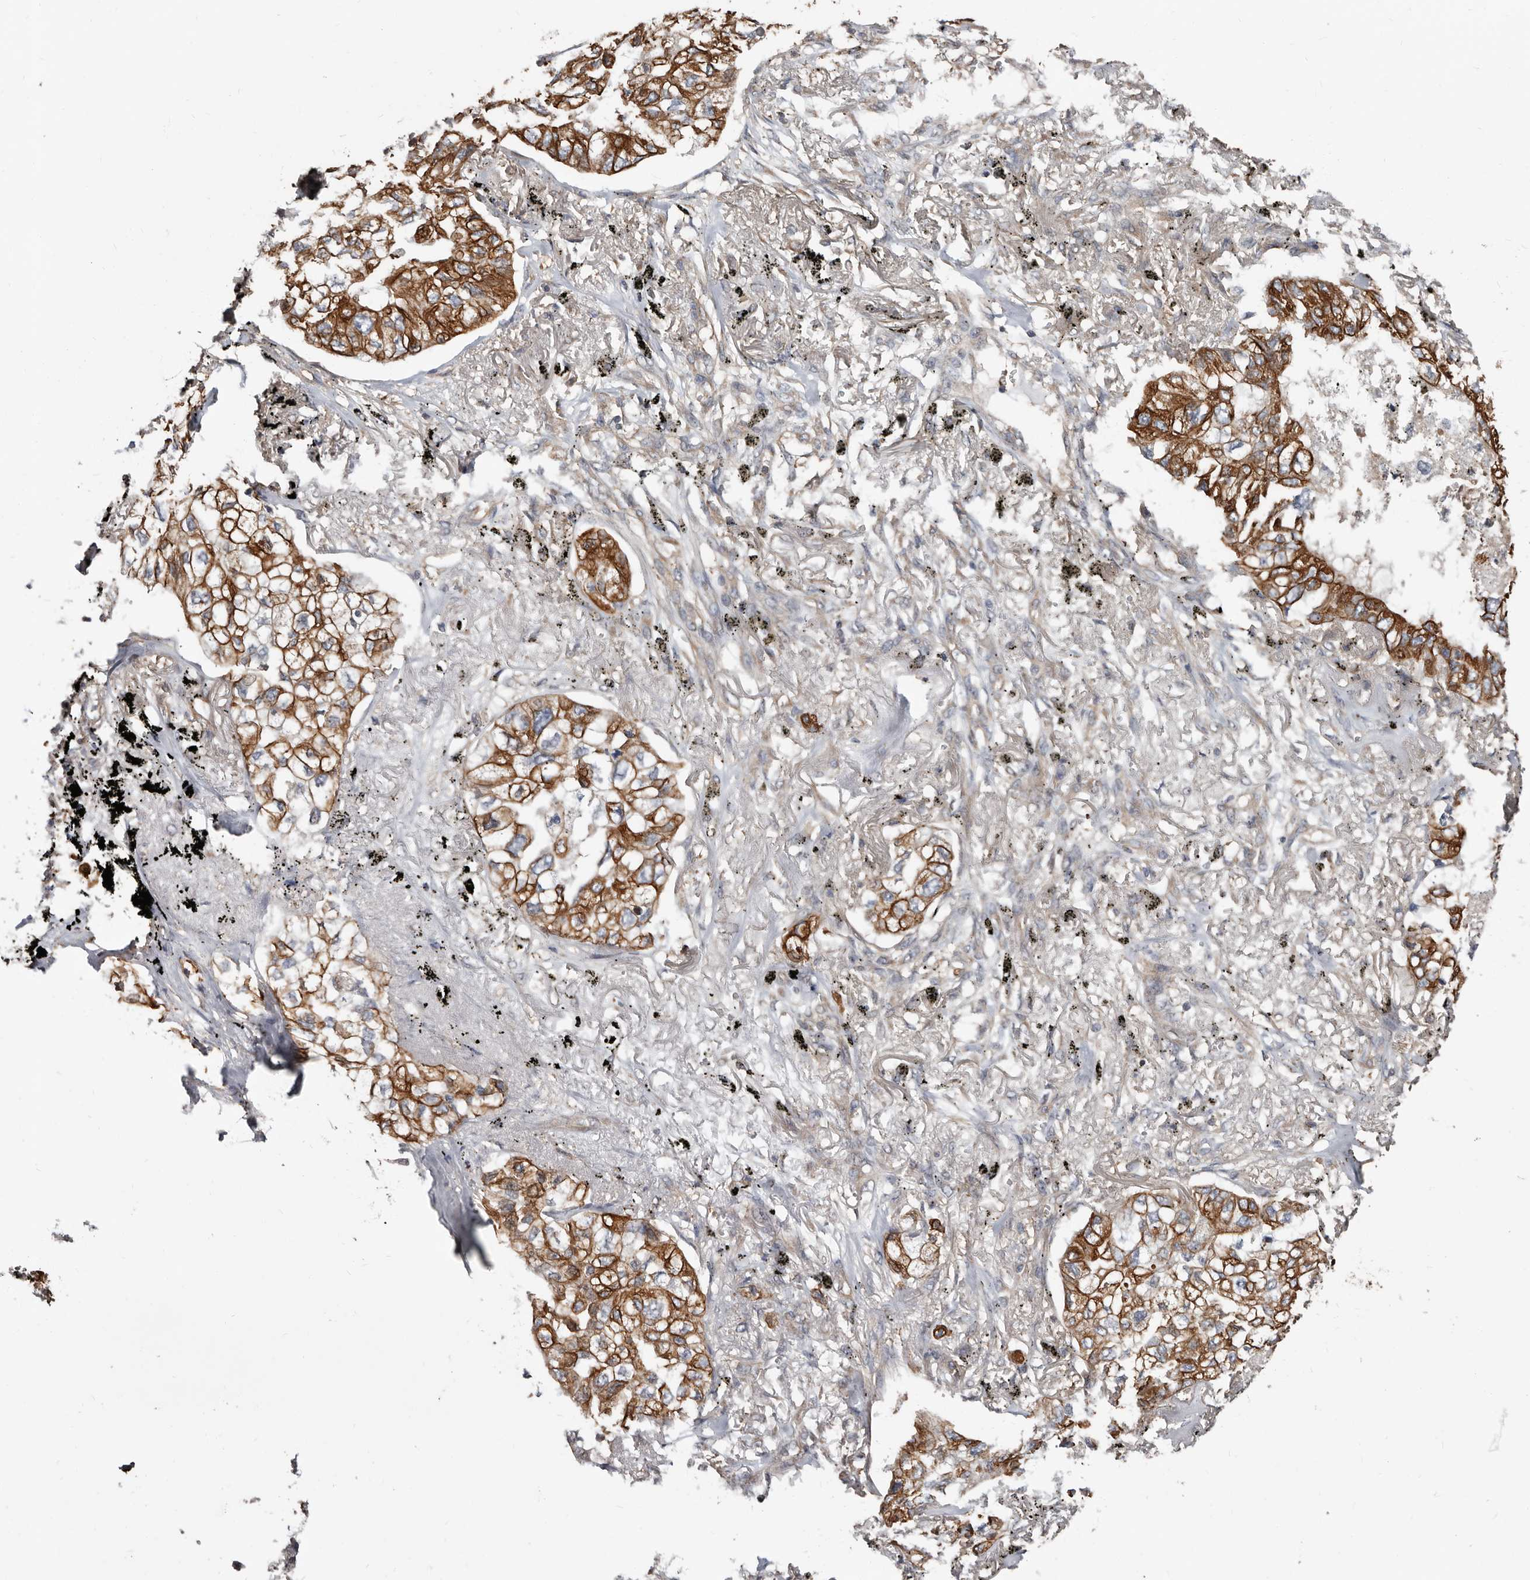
{"staining": {"intensity": "strong", "quantity": ">75%", "location": "cytoplasmic/membranous"}, "tissue": "lung cancer", "cell_type": "Tumor cells", "image_type": "cancer", "snomed": [{"axis": "morphology", "description": "Adenocarcinoma, NOS"}, {"axis": "topography", "description": "Lung"}], "caption": "IHC staining of lung adenocarcinoma, which exhibits high levels of strong cytoplasmic/membranous positivity in approximately >75% of tumor cells indicating strong cytoplasmic/membranous protein positivity. The staining was performed using DAB (3,3'-diaminobenzidine) (brown) for protein detection and nuclei were counterstained in hematoxylin (blue).", "gene": "MRPL18", "patient": {"sex": "male", "age": 65}}